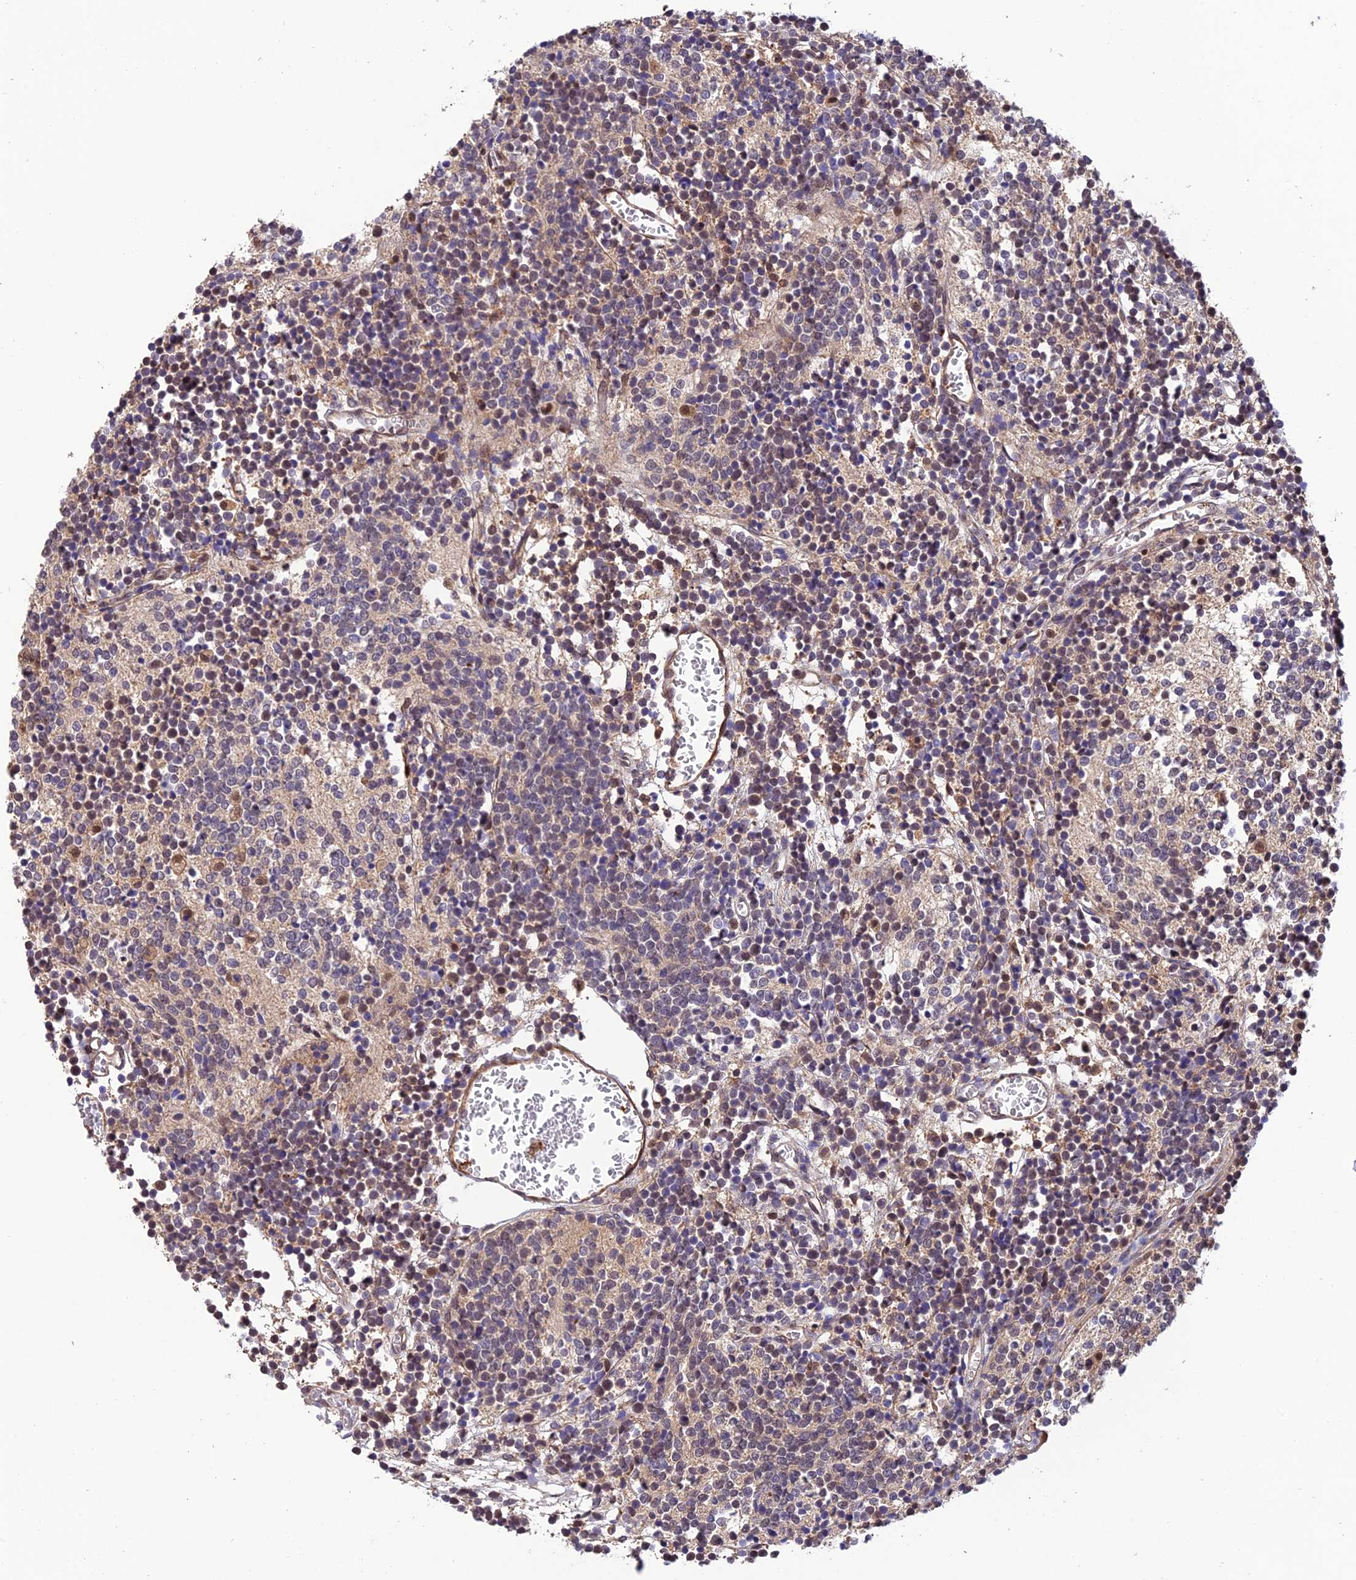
{"staining": {"intensity": "negative", "quantity": "none", "location": "none"}, "tissue": "glioma", "cell_type": "Tumor cells", "image_type": "cancer", "snomed": [{"axis": "morphology", "description": "Glioma, malignant, Low grade"}, {"axis": "topography", "description": "Brain"}], "caption": "DAB (3,3'-diaminobenzidine) immunohistochemical staining of human glioma shows no significant expression in tumor cells.", "gene": "PSMB3", "patient": {"sex": "female", "age": 1}}